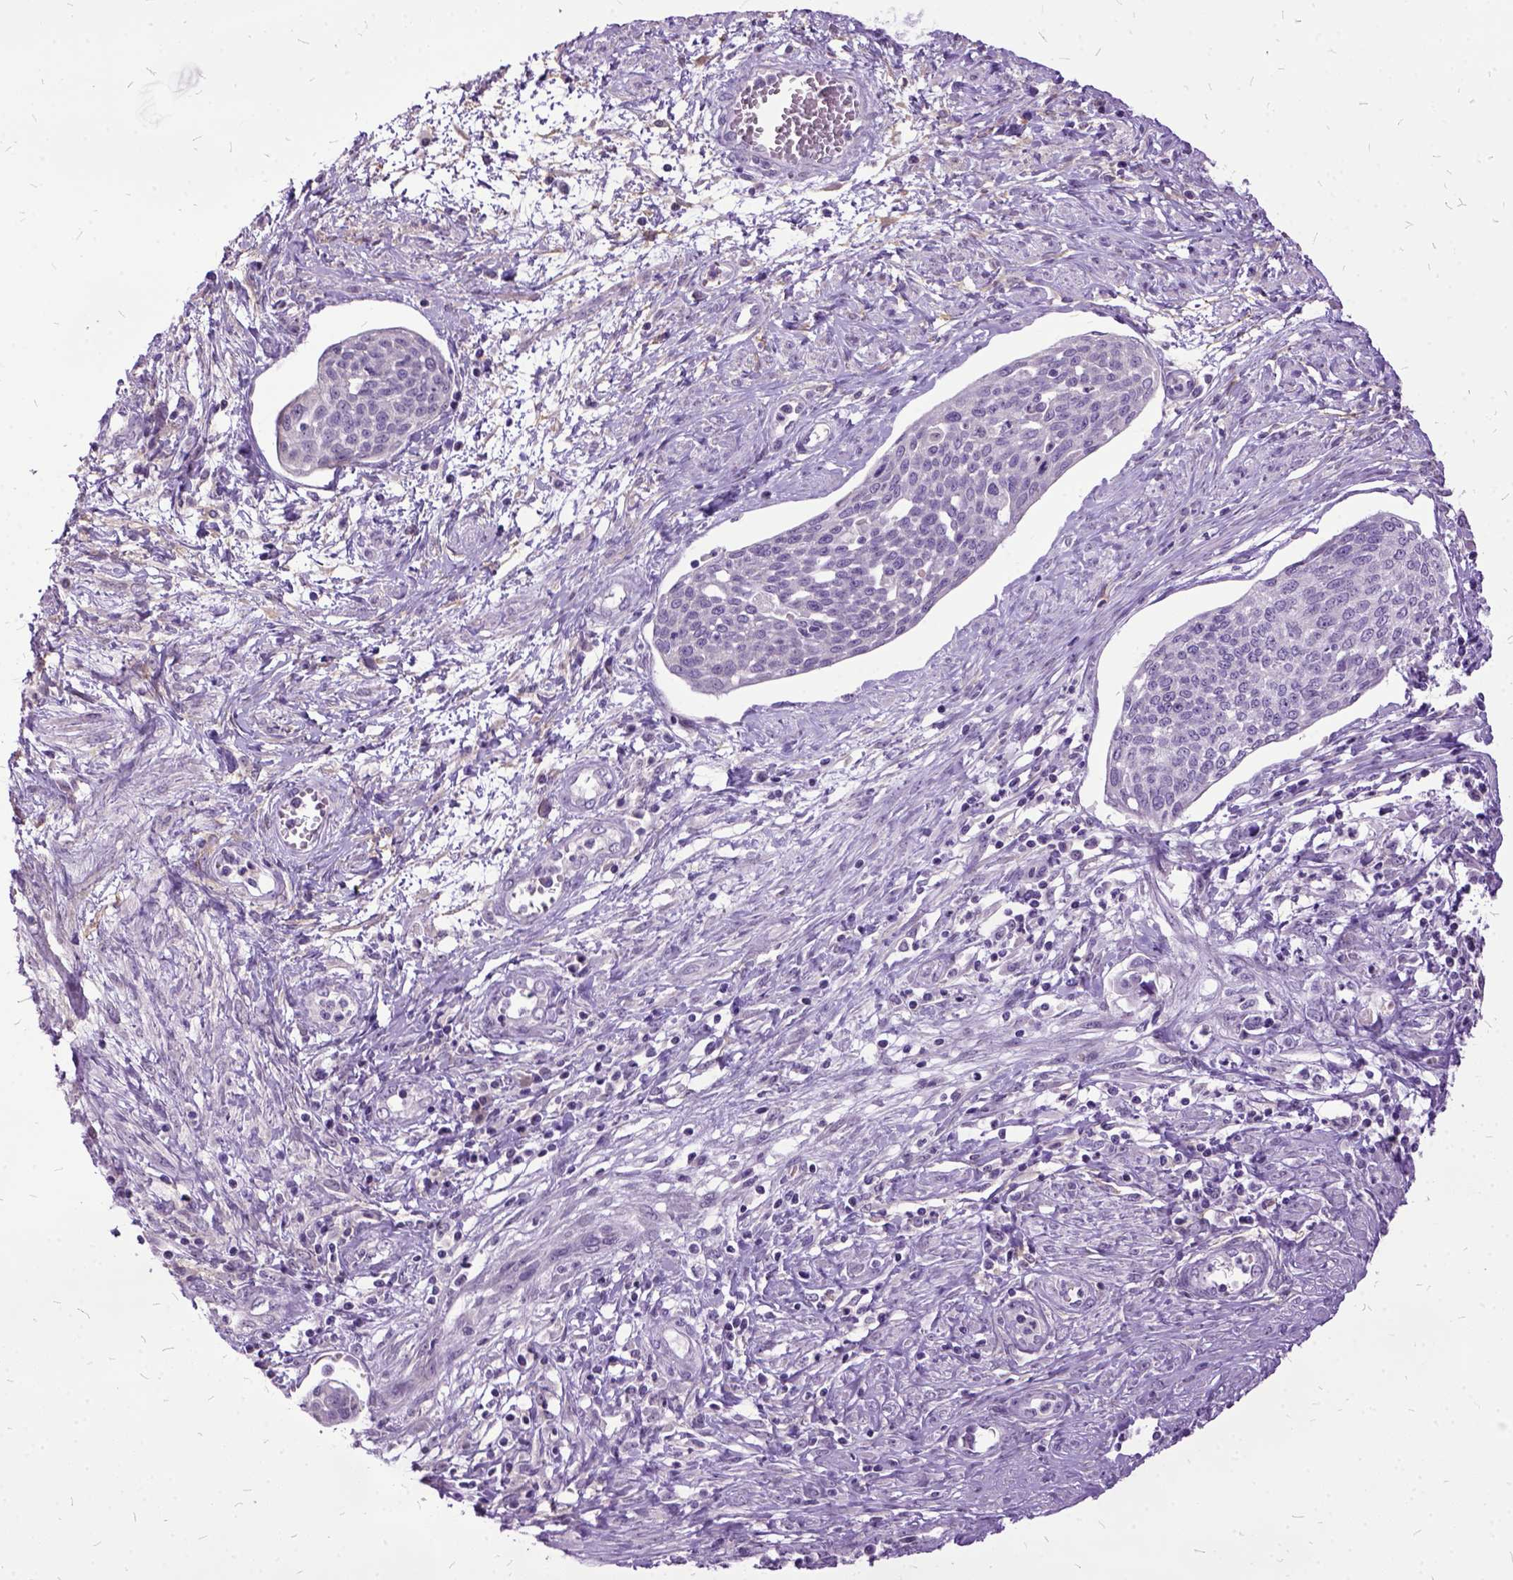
{"staining": {"intensity": "negative", "quantity": "none", "location": "none"}, "tissue": "cervical cancer", "cell_type": "Tumor cells", "image_type": "cancer", "snomed": [{"axis": "morphology", "description": "Squamous cell carcinoma, NOS"}, {"axis": "topography", "description": "Cervix"}], "caption": "This is a photomicrograph of immunohistochemistry staining of squamous cell carcinoma (cervical), which shows no positivity in tumor cells.", "gene": "MME", "patient": {"sex": "female", "age": 34}}